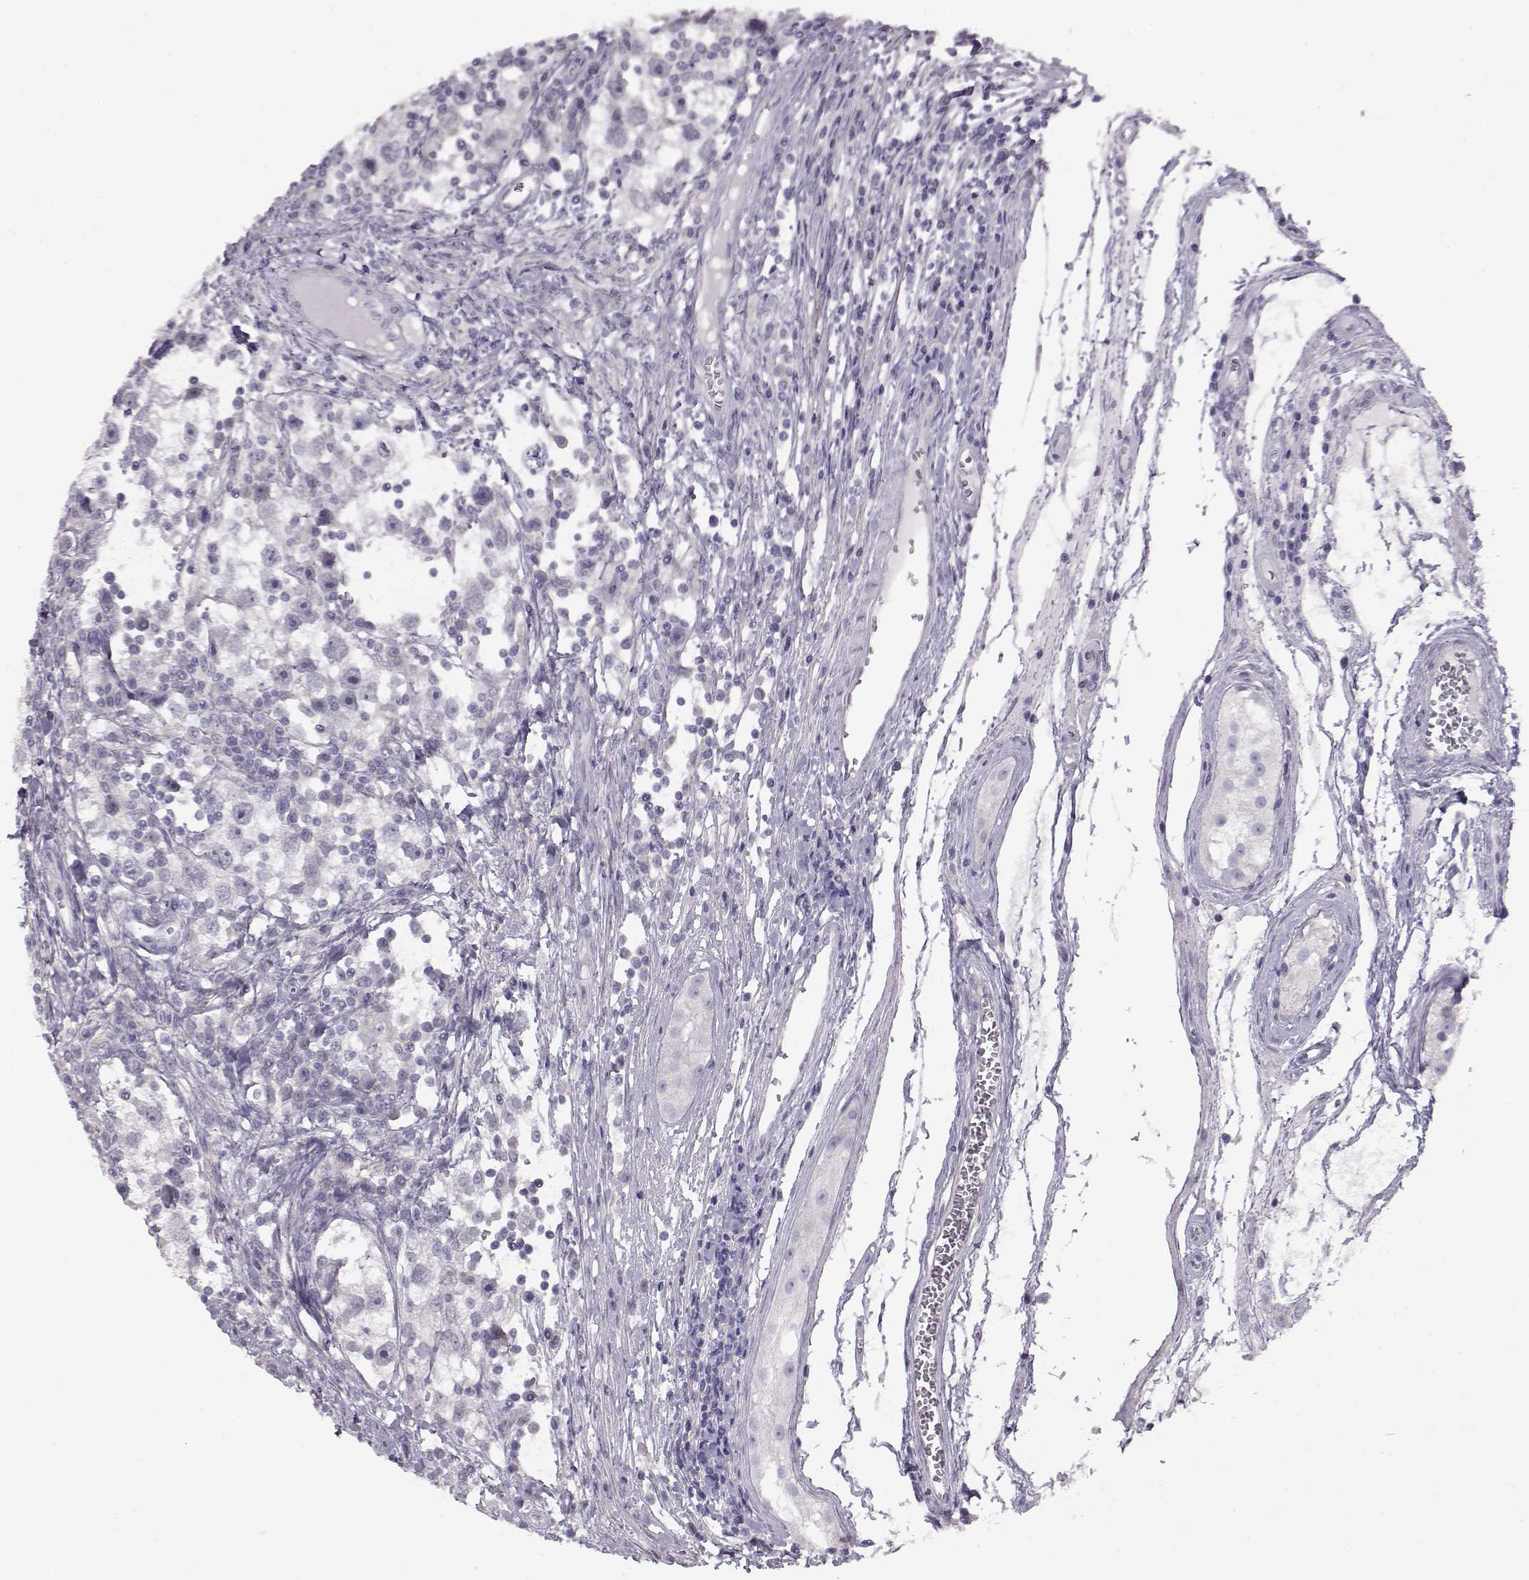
{"staining": {"intensity": "negative", "quantity": "none", "location": "none"}, "tissue": "testis cancer", "cell_type": "Tumor cells", "image_type": "cancer", "snomed": [{"axis": "morphology", "description": "Seminoma, NOS"}, {"axis": "topography", "description": "Testis"}], "caption": "DAB (3,3'-diaminobenzidine) immunohistochemical staining of testis seminoma exhibits no significant positivity in tumor cells.", "gene": "GRK1", "patient": {"sex": "male", "age": 30}}